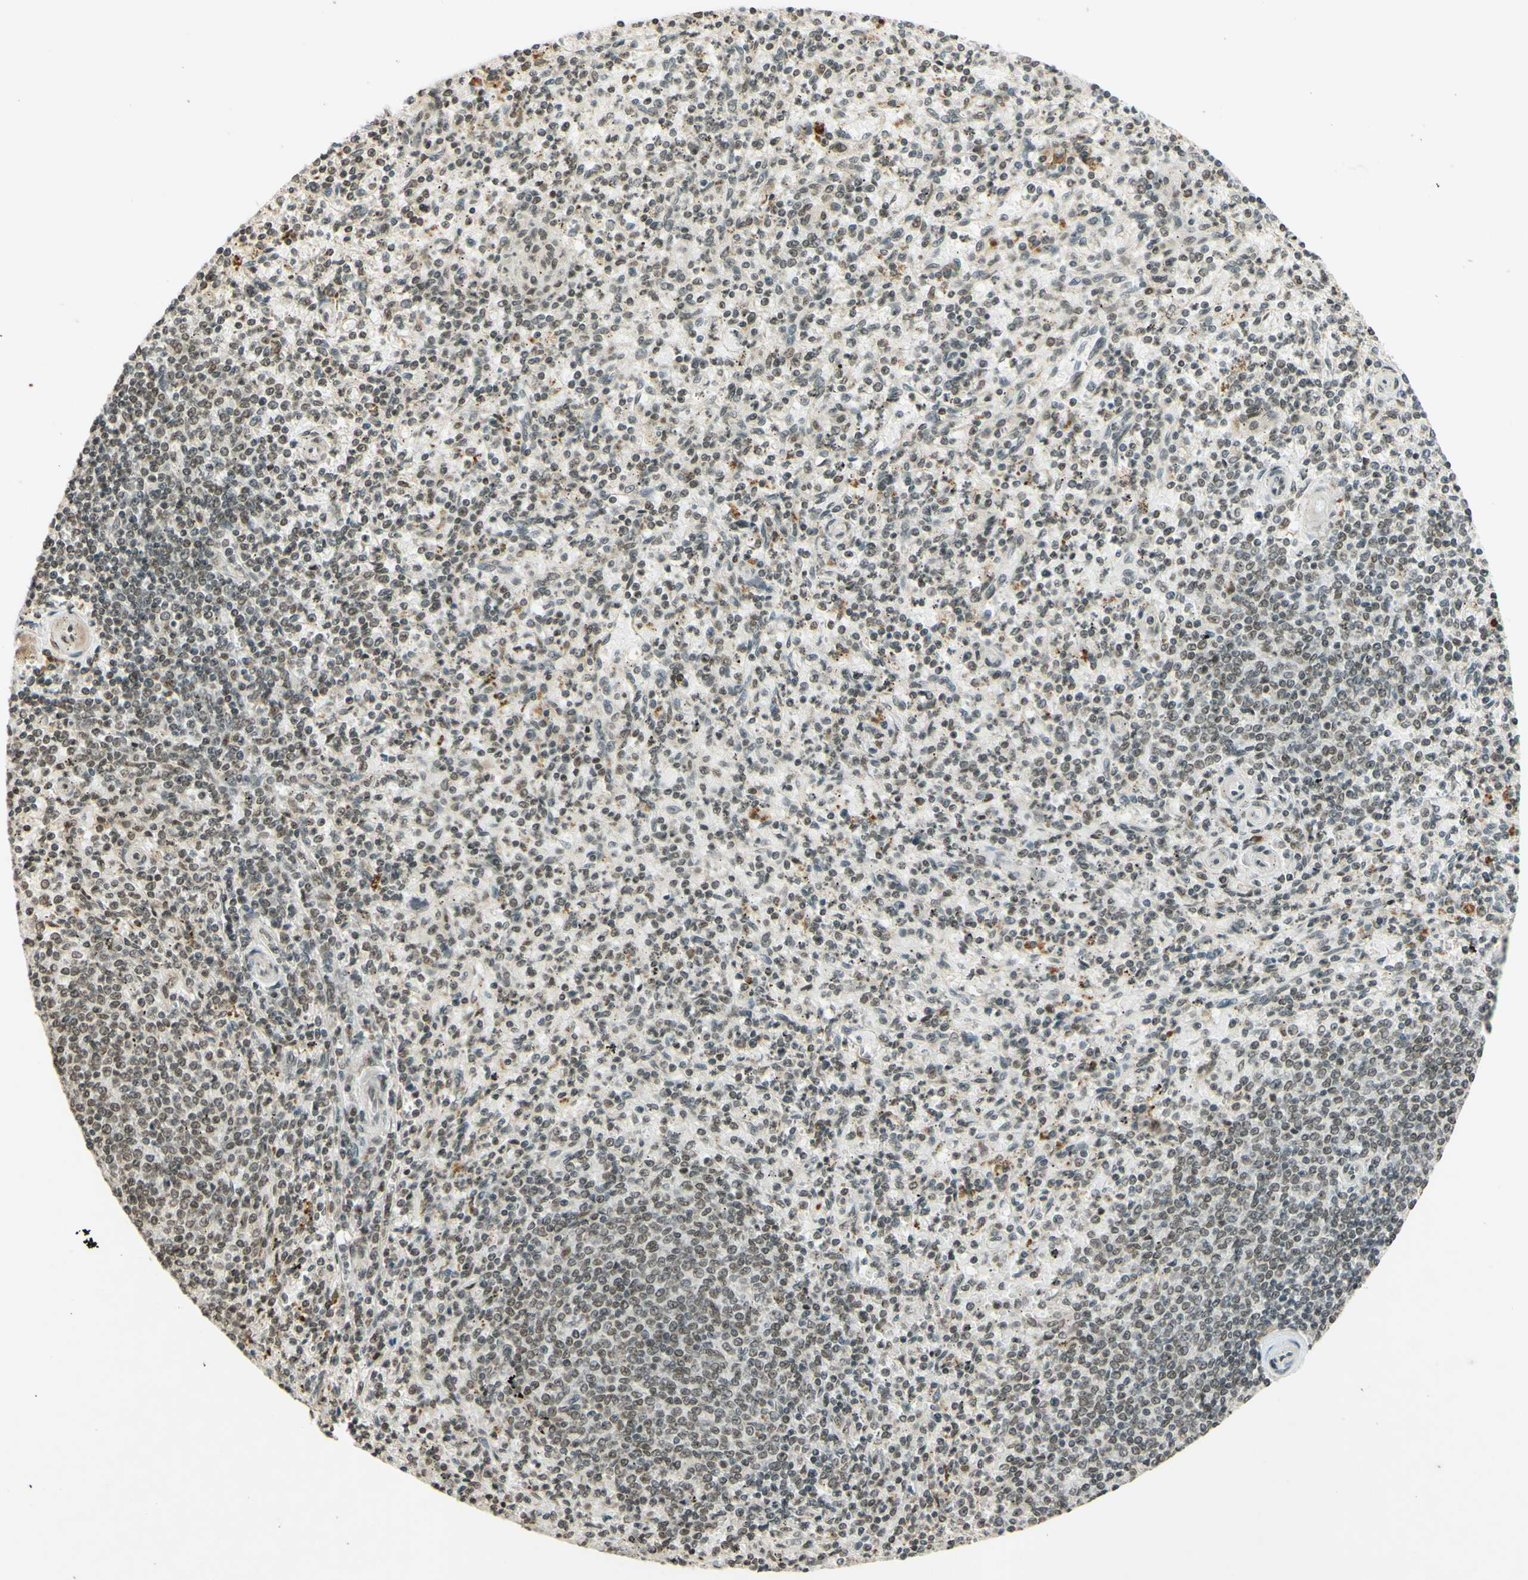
{"staining": {"intensity": "moderate", "quantity": "25%-75%", "location": "cytoplasmic/membranous"}, "tissue": "spleen", "cell_type": "Cells in red pulp", "image_type": "normal", "snomed": [{"axis": "morphology", "description": "Normal tissue, NOS"}, {"axis": "topography", "description": "Spleen"}], "caption": "Unremarkable spleen was stained to show a protein in brown. There is medium levels of moderate cytoplasmic/membranous staining in approximately 25%-75% of cells in red pulp. Ihc stains the protein of interest in brown and the nuclei are stained blue.", "gene": "SMARCB1", "patient": {"sex": "male", "age": 72}}